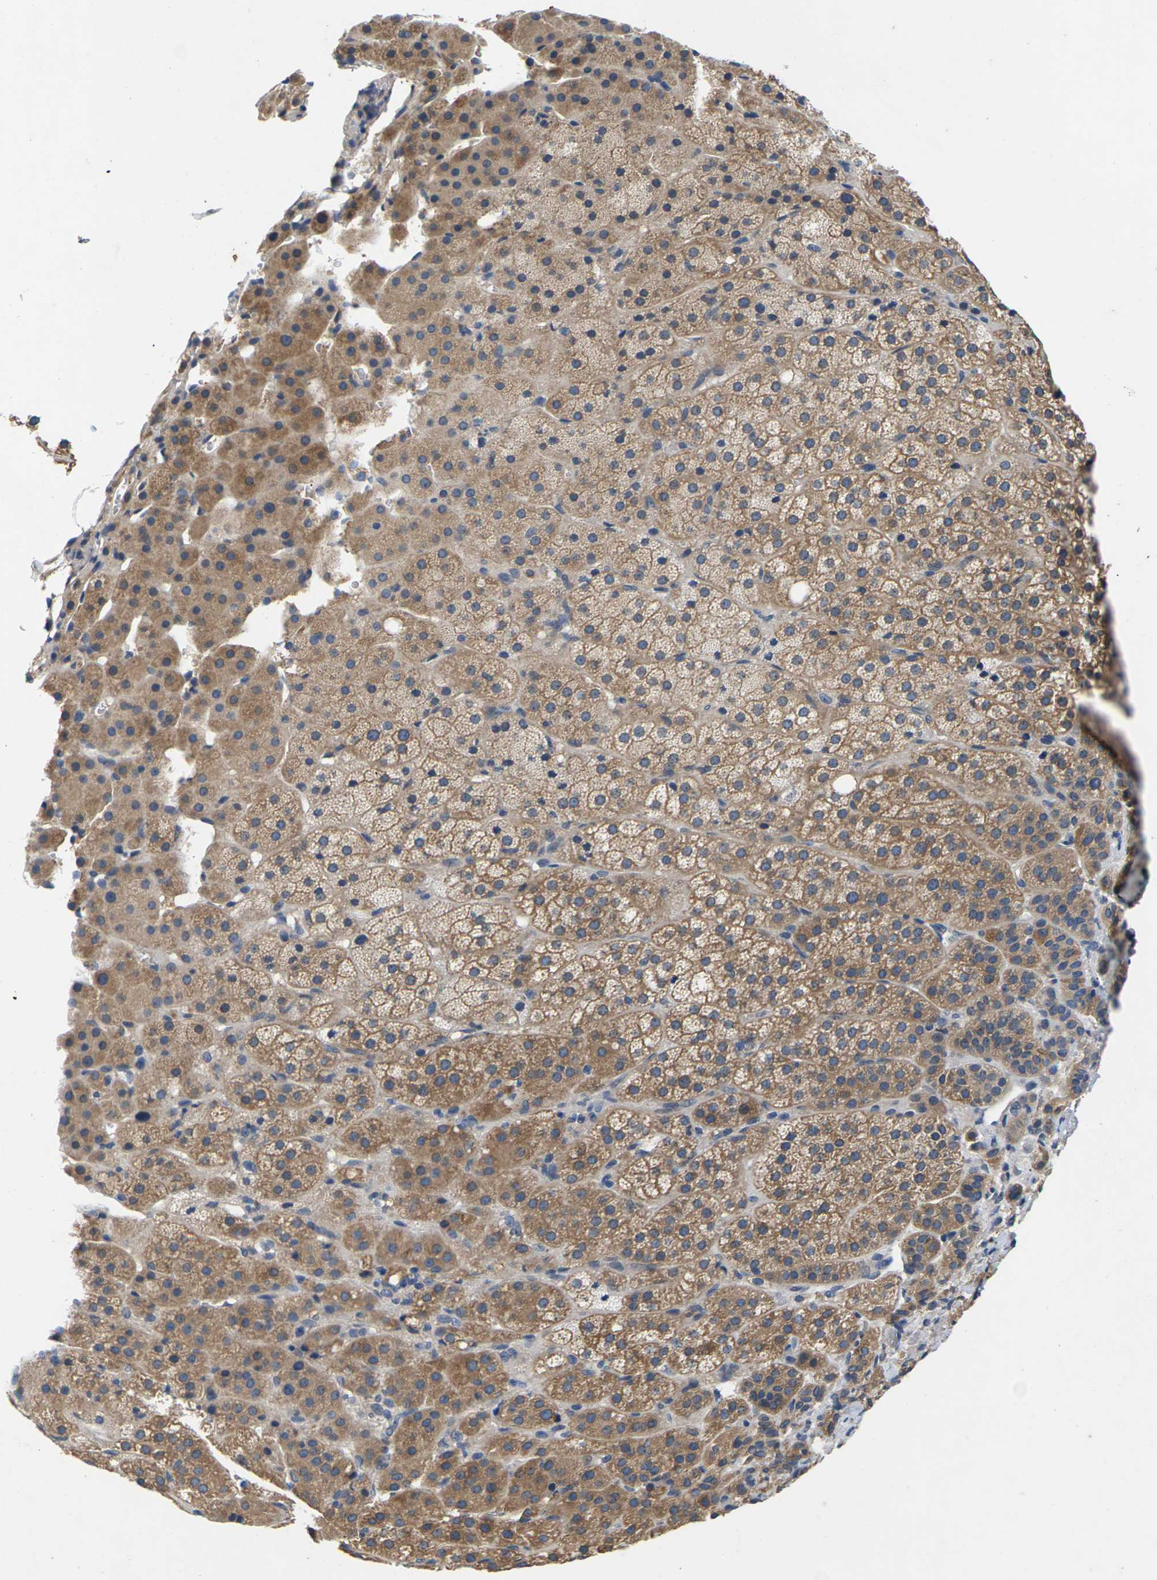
{"staining": {"intensity": "moderate", "quantity": ">75%", "location": "cytoplasmic/membranous"}, "tissue": "adrenal gland", "cell_type": "Glandular cells", "image_type": "normal", "snomed": [{"axis": "morphology", "description": "Normal tissue, NOS"}, {"axis": "topography", "description": "Adrenal gland"}], "caption": "Immunohistochemistry (DAB) staining of benign human adrenal gland displays moderate cytoplasmic/membranous protein expression in approximately >75% of glandular cells. The staining was performed using DAB (3,3'-diaminobenzidine), with brown indicating positive protein expression. Nuclei are stained blue with hematoxylin.", "gene": "SLC2A2", "patient": {"sex": "female", "age": 57}}